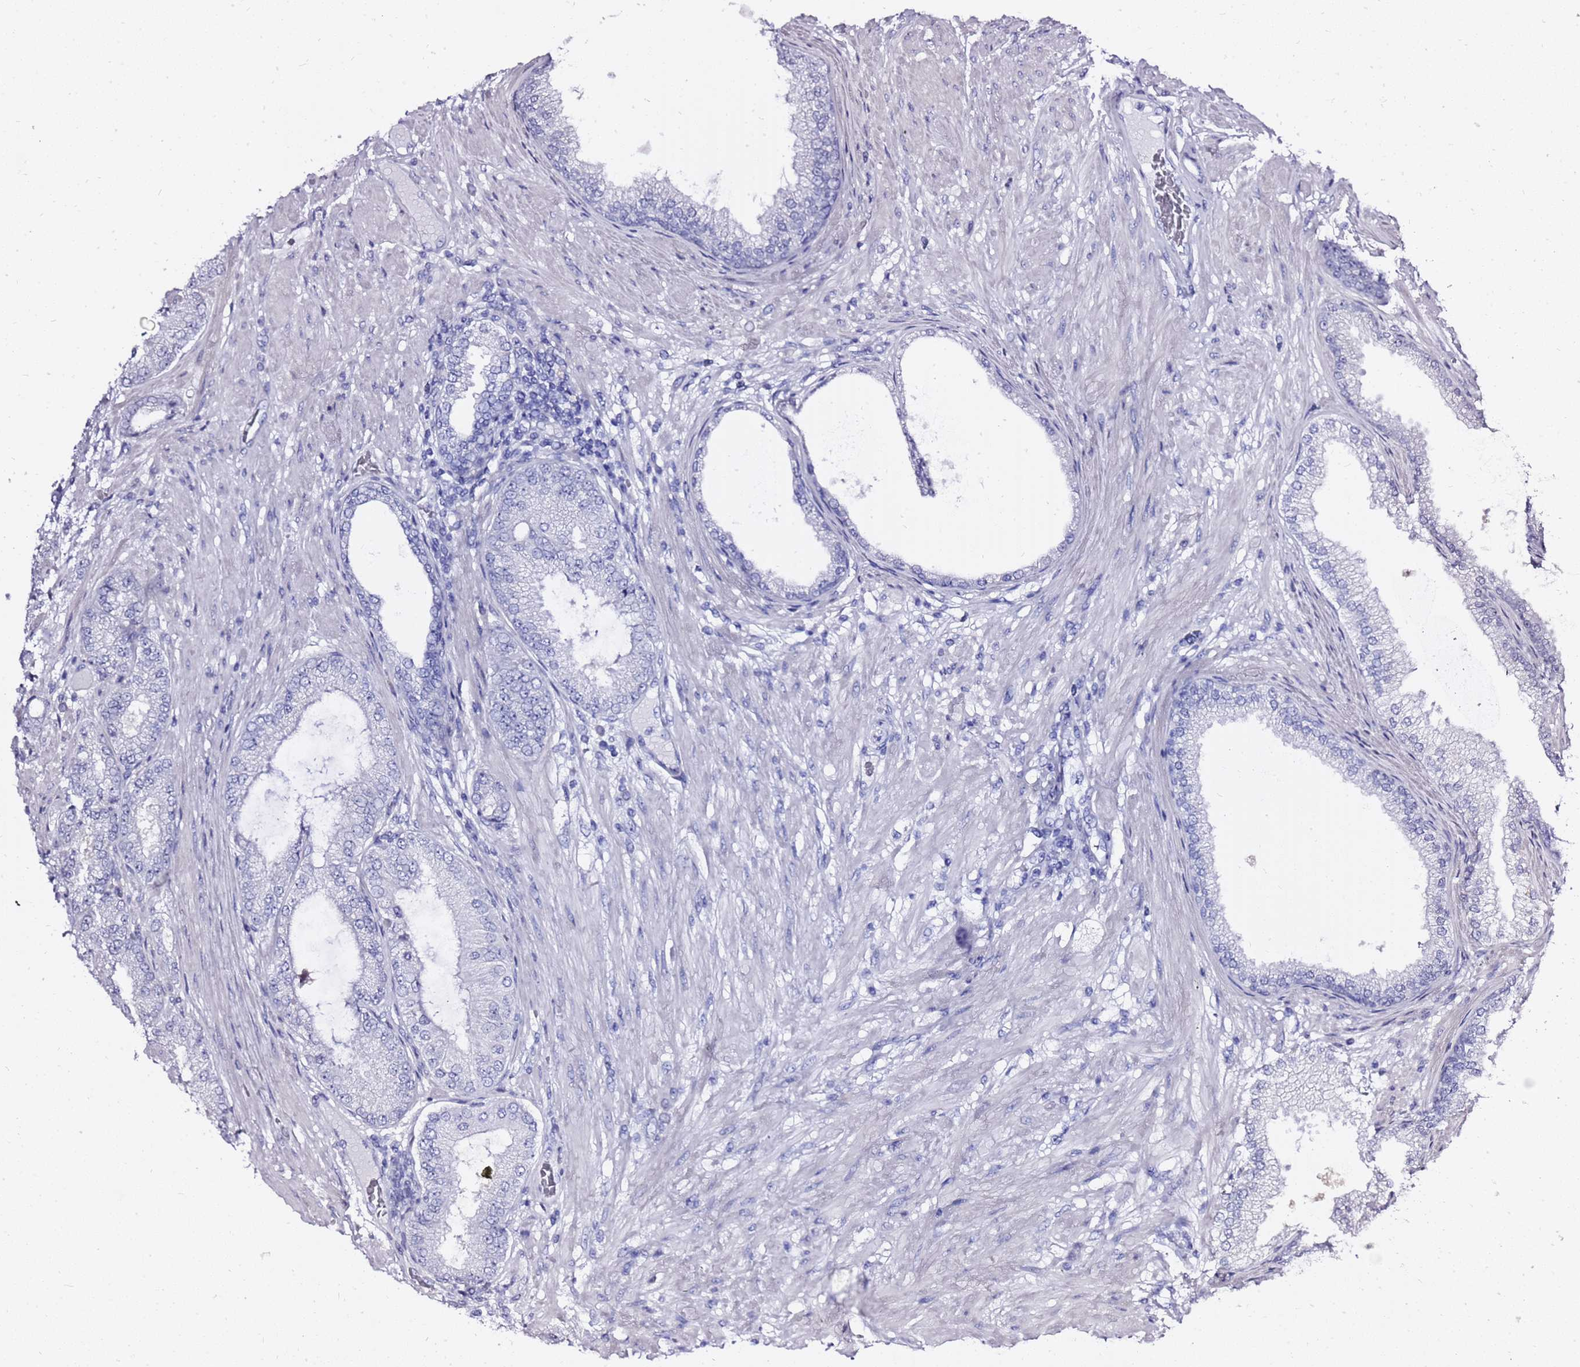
{"staining": {"intensity": "negative", "quantity": "none", "location": "none"}, "tissue": "prostate cancer", "cell_type": "Tumor cells", "image_type": "cancer", "snomed": [{"axis": "morphology", "description": "Adenocarcinoma, High grade"}, {"axis": "topography", "description": "Prostate"}], "caption": "This is a photomicrograph of IHC staining of adenocarcinoma (high-grade) (prostate), which shows no positivity in tumor cells.", "gene": "LIPF", "patient": {"sex": "male", "age": 71}}